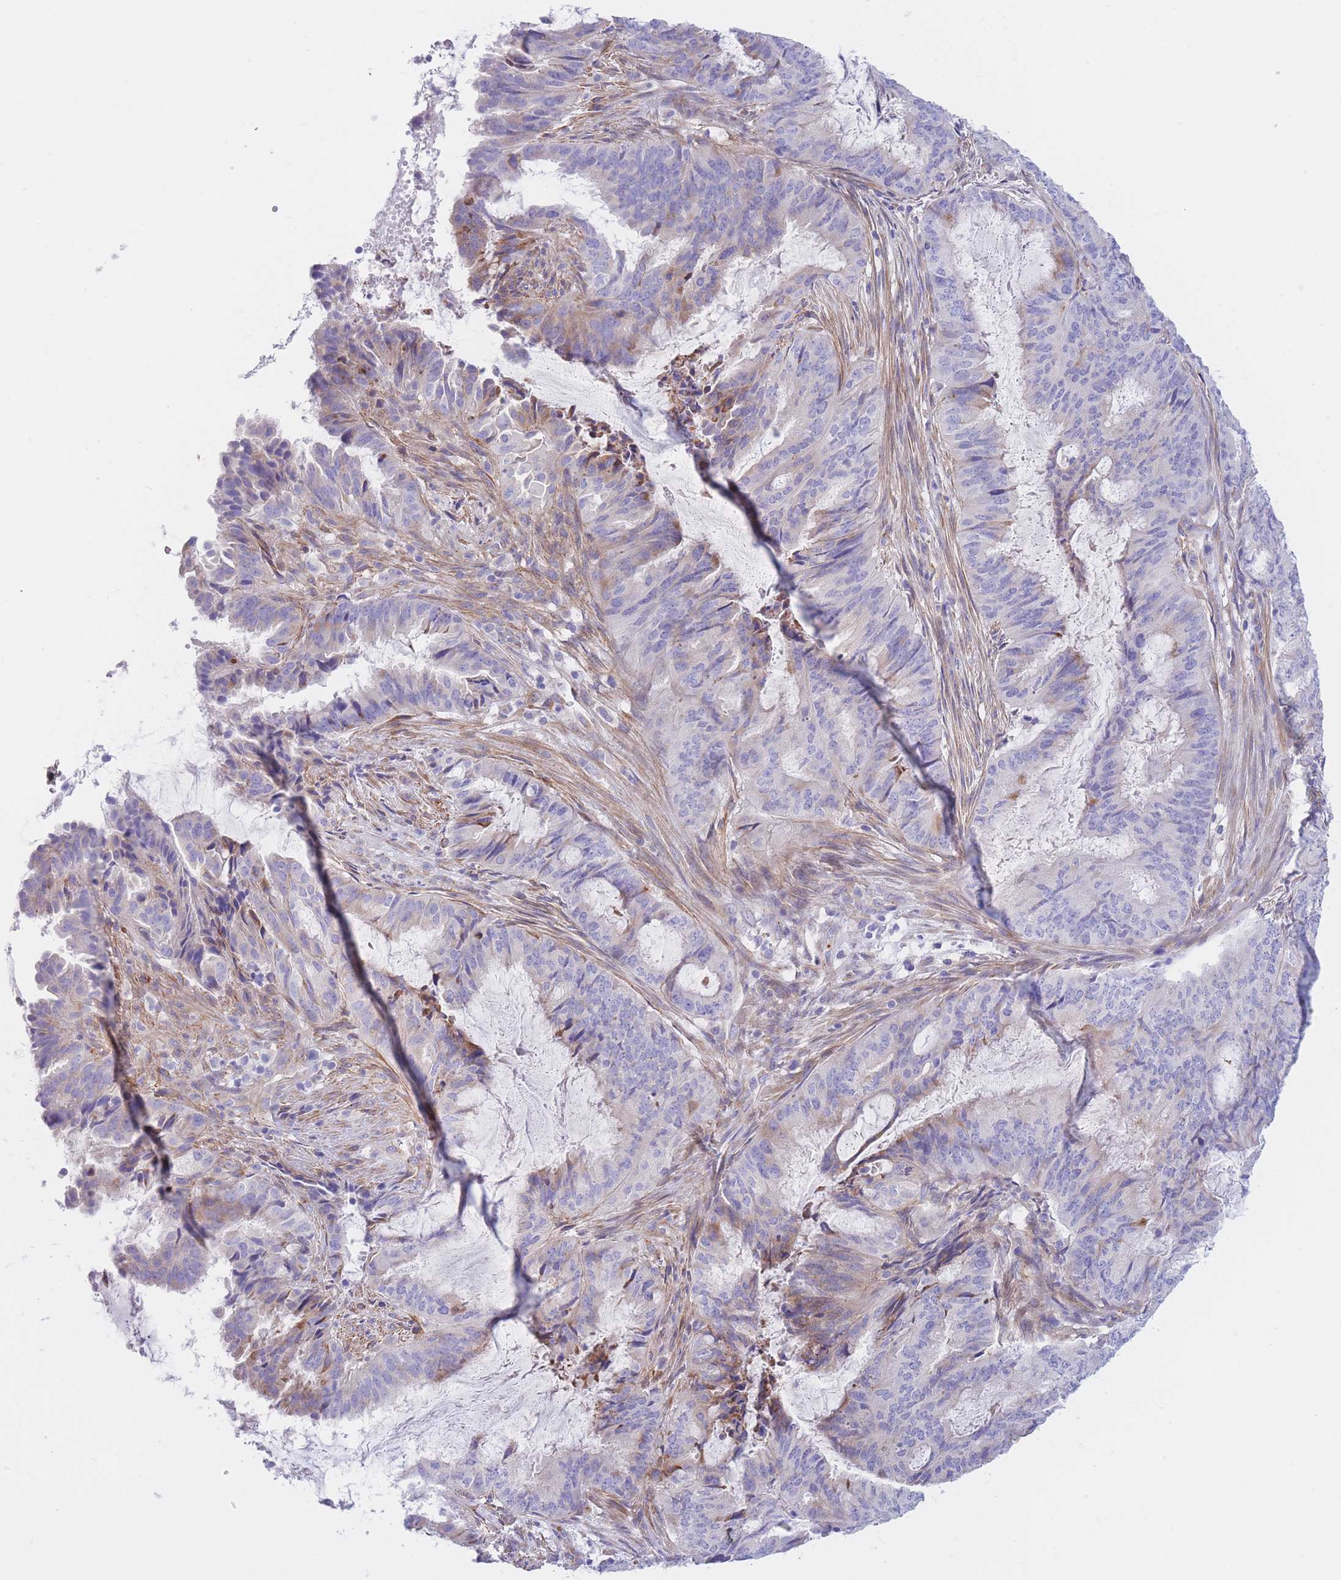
{"staining": {"intensity": "negative", "quantity": "none", "location": "none"}, "tissue": "endometrial cancer", "cell_type": "Tumor cells", "image_type": "cancer", "snomed": [{"axis": "morphology", "description": "Adenocarcinoma, NOS"}, {"axis": "topography", "description": "Endometrium"}], "caption": "This is an immunohistochemistry (IHC) micrograph of human endometrial cancer. There is no expression in tumor cells.", "gene": "DET1", "patient": {"sex": "female", "age": 51}}